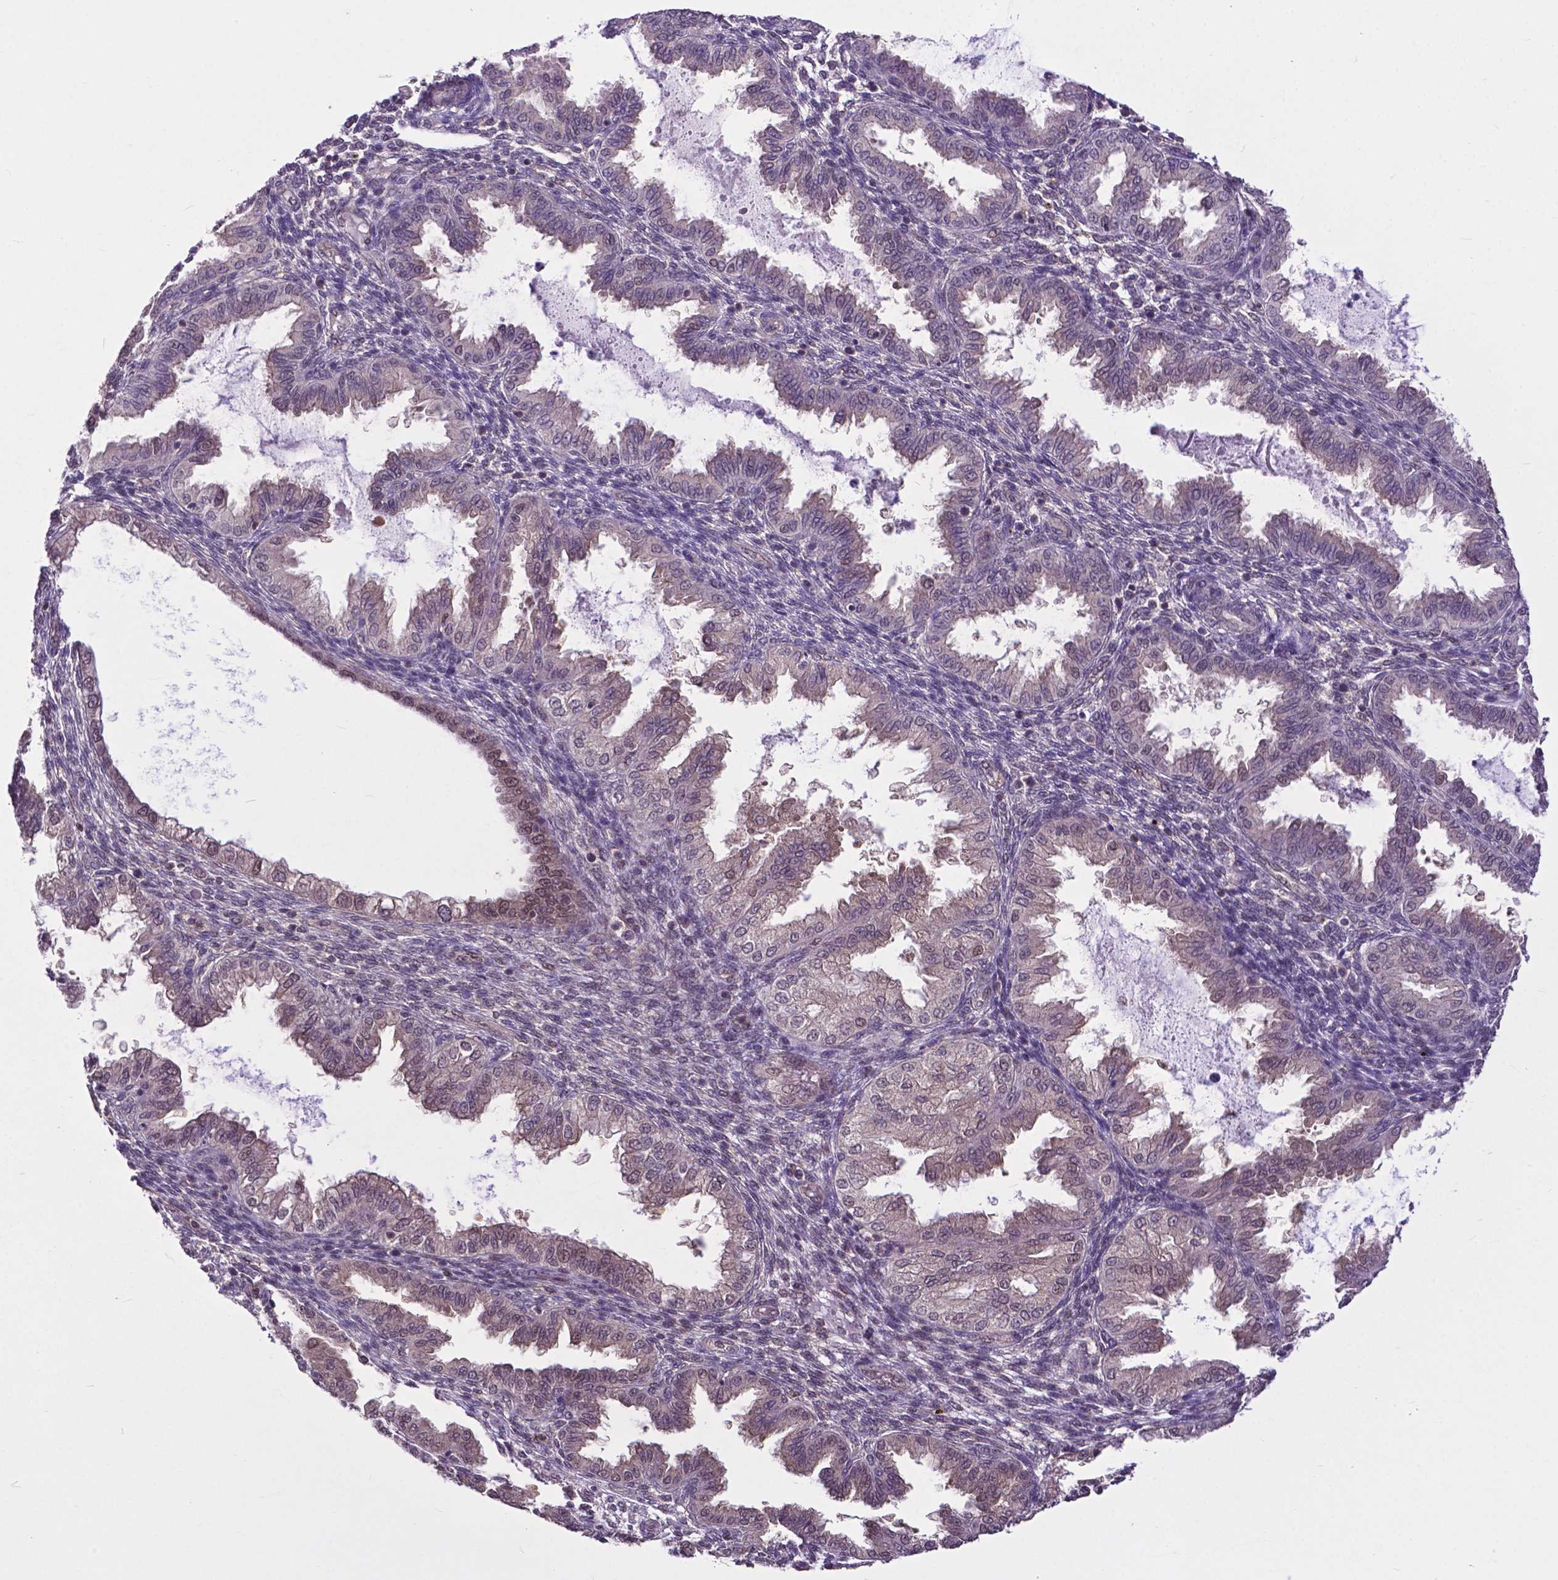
{"staining": {"intensity": "negative", "quantity": "none", "location": "none"}, "tissue": "endometrium", "cell_type": "Cells in endometrial stroma", "image_type": "normal", "snomed": [{"axis": "morphology", "description": "Normal tissue, NOS"}, {"axis": "topography", "description": "Endometrium"}], "caption": "The histopathology image displays no staining of cells in endometrial stroma in normal endometrium.", "gene": "OTUB1", "patient": {"sex": "female", "age": 33}}